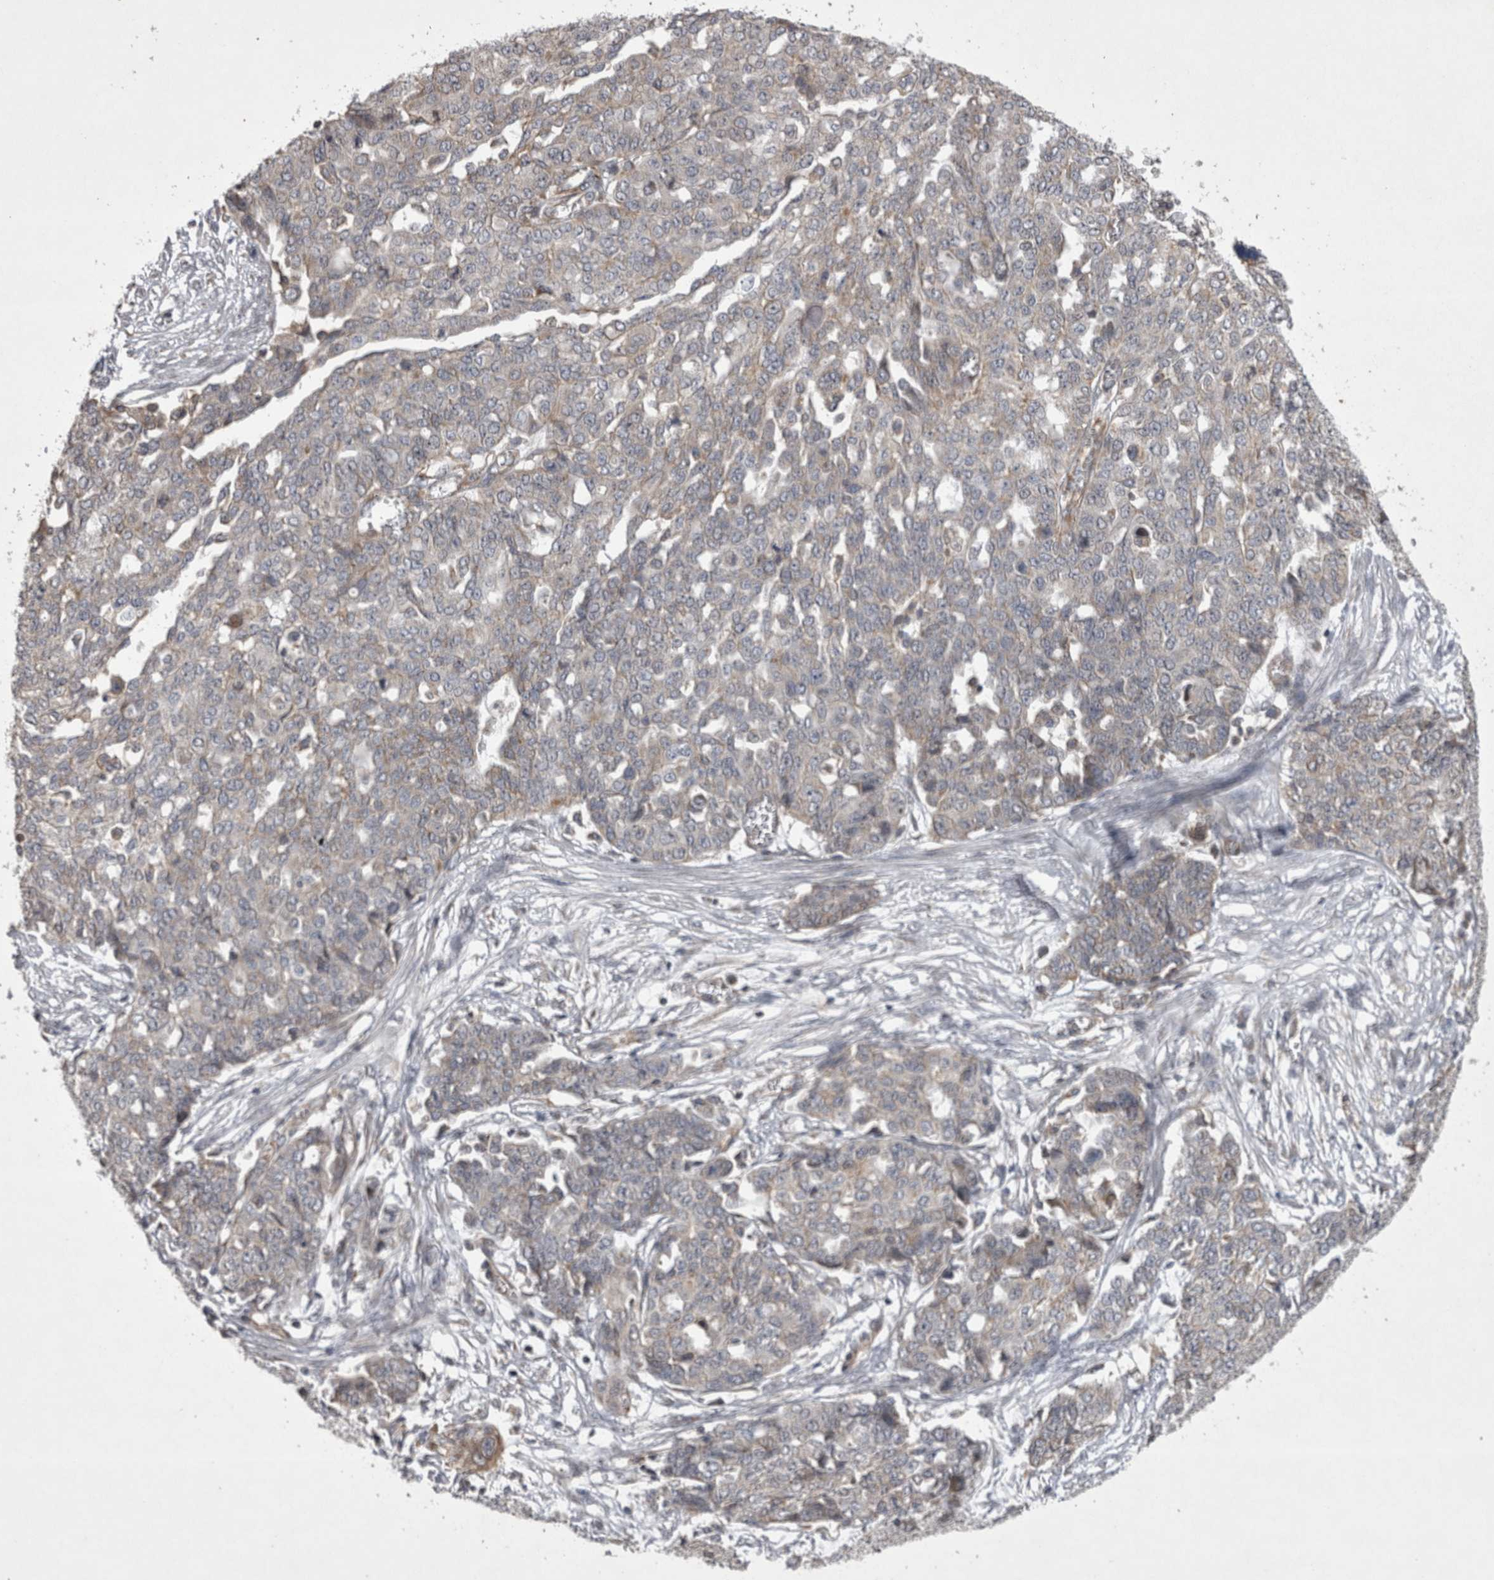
{"staining": {"intensity": "weak", "quantity": "<25%", "location": "cytoplasmic/membranous"}, "tissue": "ovarian cancer", "cell_type": "Tumor cells", "image_type": "cancer", "snomed": [{"axis": "morphology", "description": "Cystadenocarcinoma, serous, NOS"}, {"axis": "topography", "description": "Soft tissue"}, {"axis": "topography", "description": "Ovary"}], "caption": "Immunohistochemistry (IHC) histopathology image of neoplastic tissue: human ovarian cancer stained with DAB reveals no significant protein expression in tumor cells.", "gene": "TSPOAP1", "patient": {"sex": "female", "age": 57}}